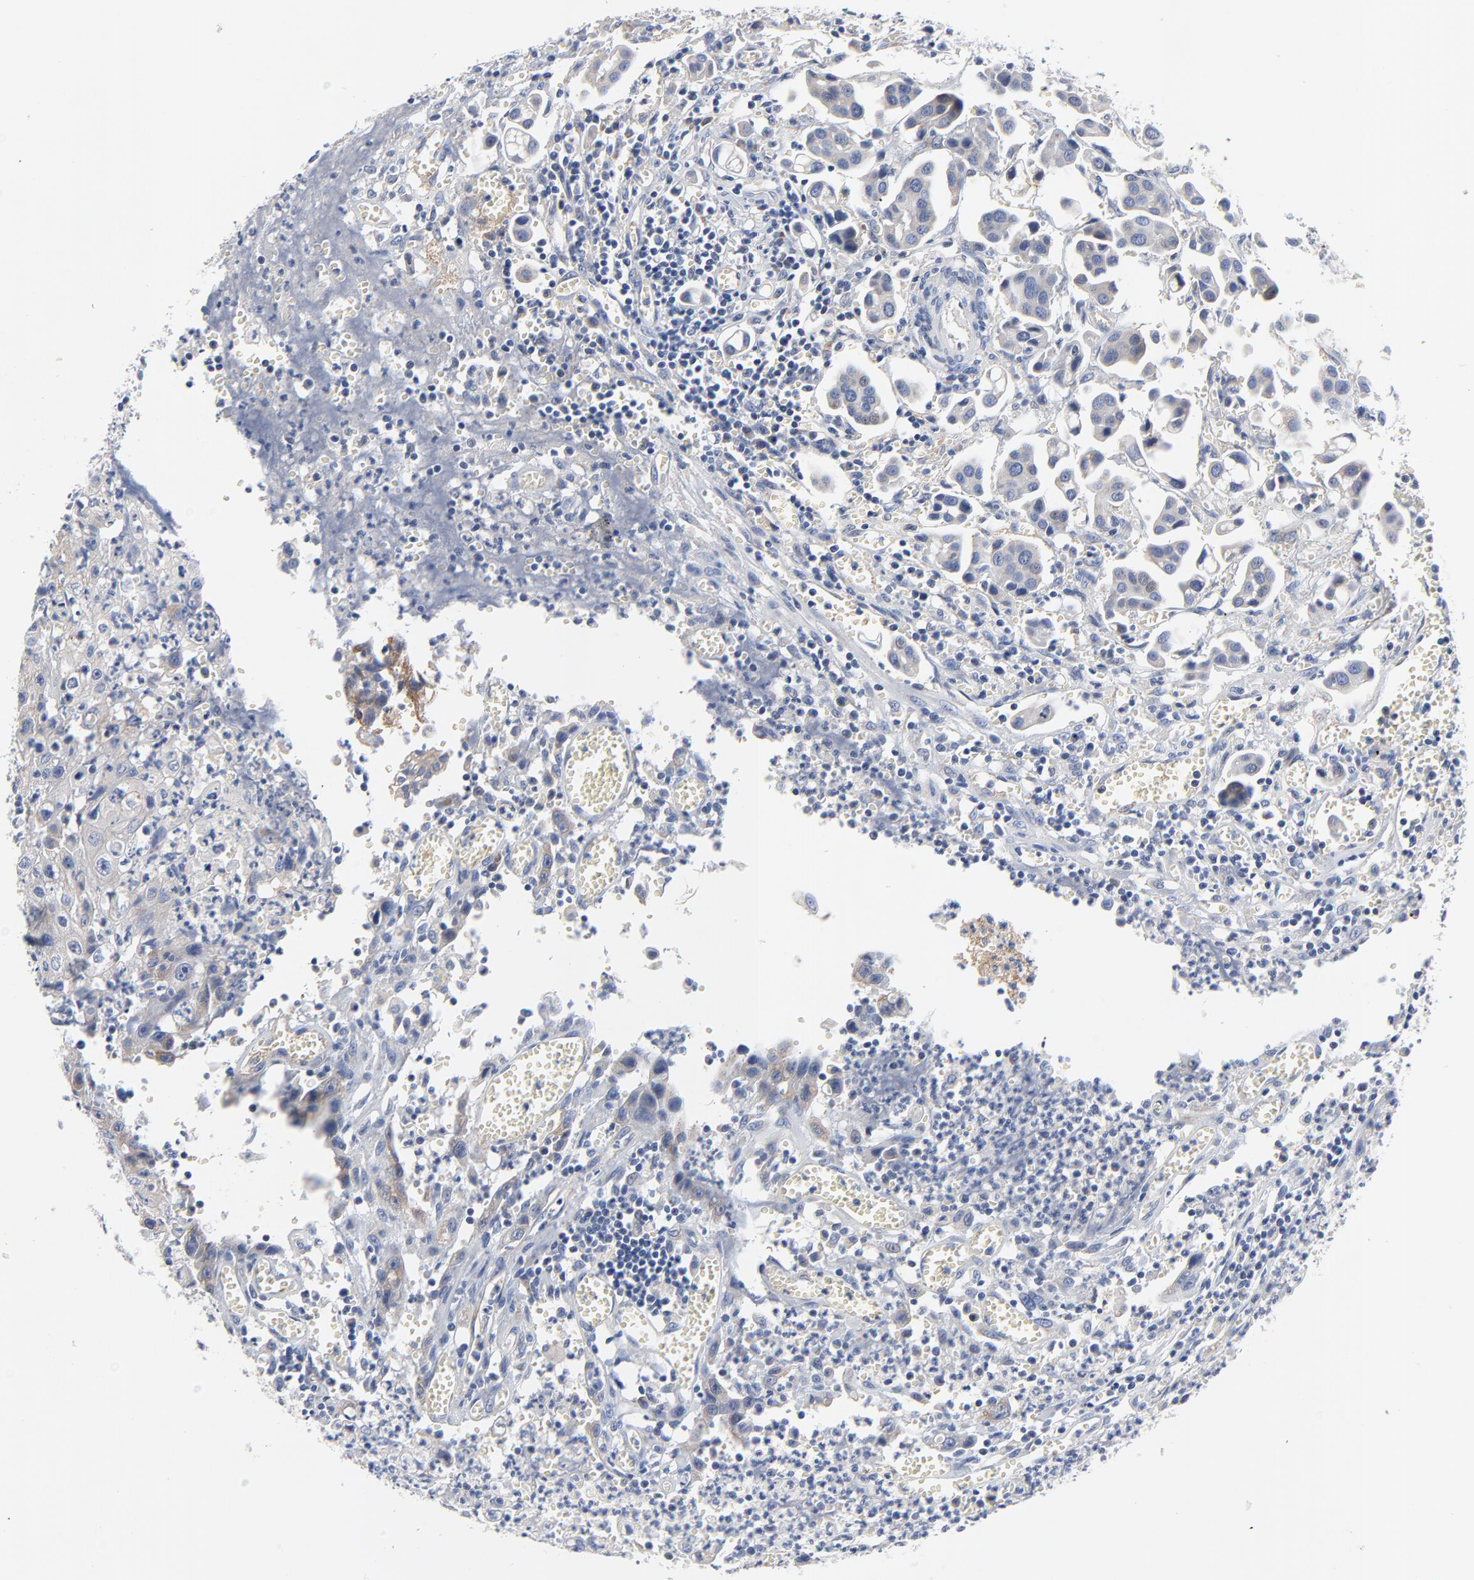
{"staining": {"intensity": "negative", "quantity": "none", "location": "none"}, "tissue": "urothelial cancer", "cell_type": "Tumor cells", "image_type": "cancer", "snomed": [{"axis": "morphology", "description": "Urothelial carcinoma, High grade"}, {"axis": "topography", "description": "Urinary bladder"}], "caption": "Image shows no significant protein positivity in tumor cells of high-grade urothelial carcinoma.", "gene": "VAV2", "patient": {"sex": "male", "age": 66}}